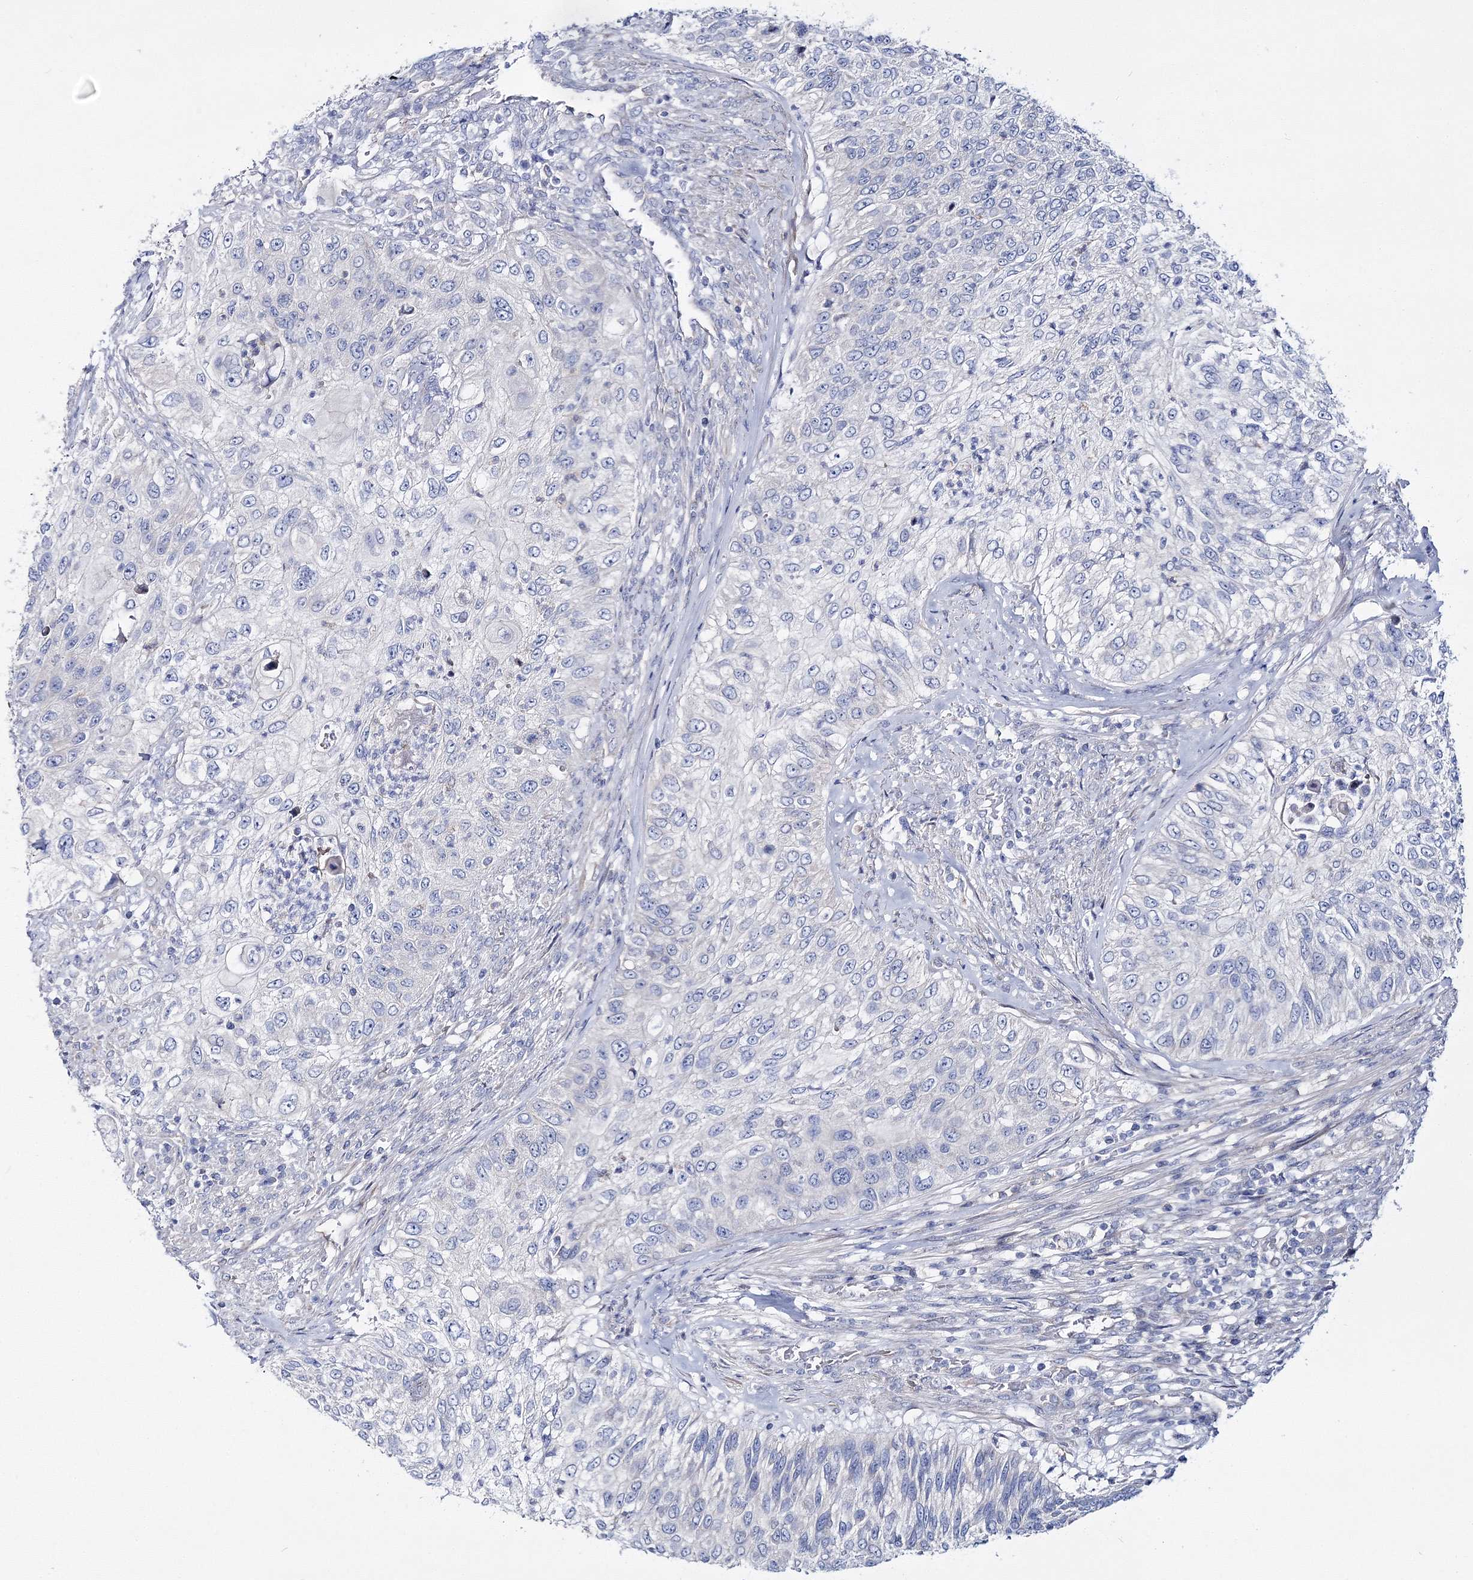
{"staining": {"intensity": "negative", "quantity": "none", "location": "none"}, "tissue": "urothelial cancer", "cell_type": "Tumor cells", "image_type": "cancer", "snomed": [{"axis": "morphology", "description": "Urothelial carcinoma, High grade"}, {"axis": "topography", "description": "Urinary bladder"}], "caption": "Tumor cells show no significant positivity in urothelial cancer. (Stains: DAB (3,3'-diaminobenzidine) immunohistochemistry with hematoxylin counter stain, Microscopy: brightfield microscopy at high magnification).", "gene": "ARHGAP32", "patient": {"sex": "female", "age": 60}}